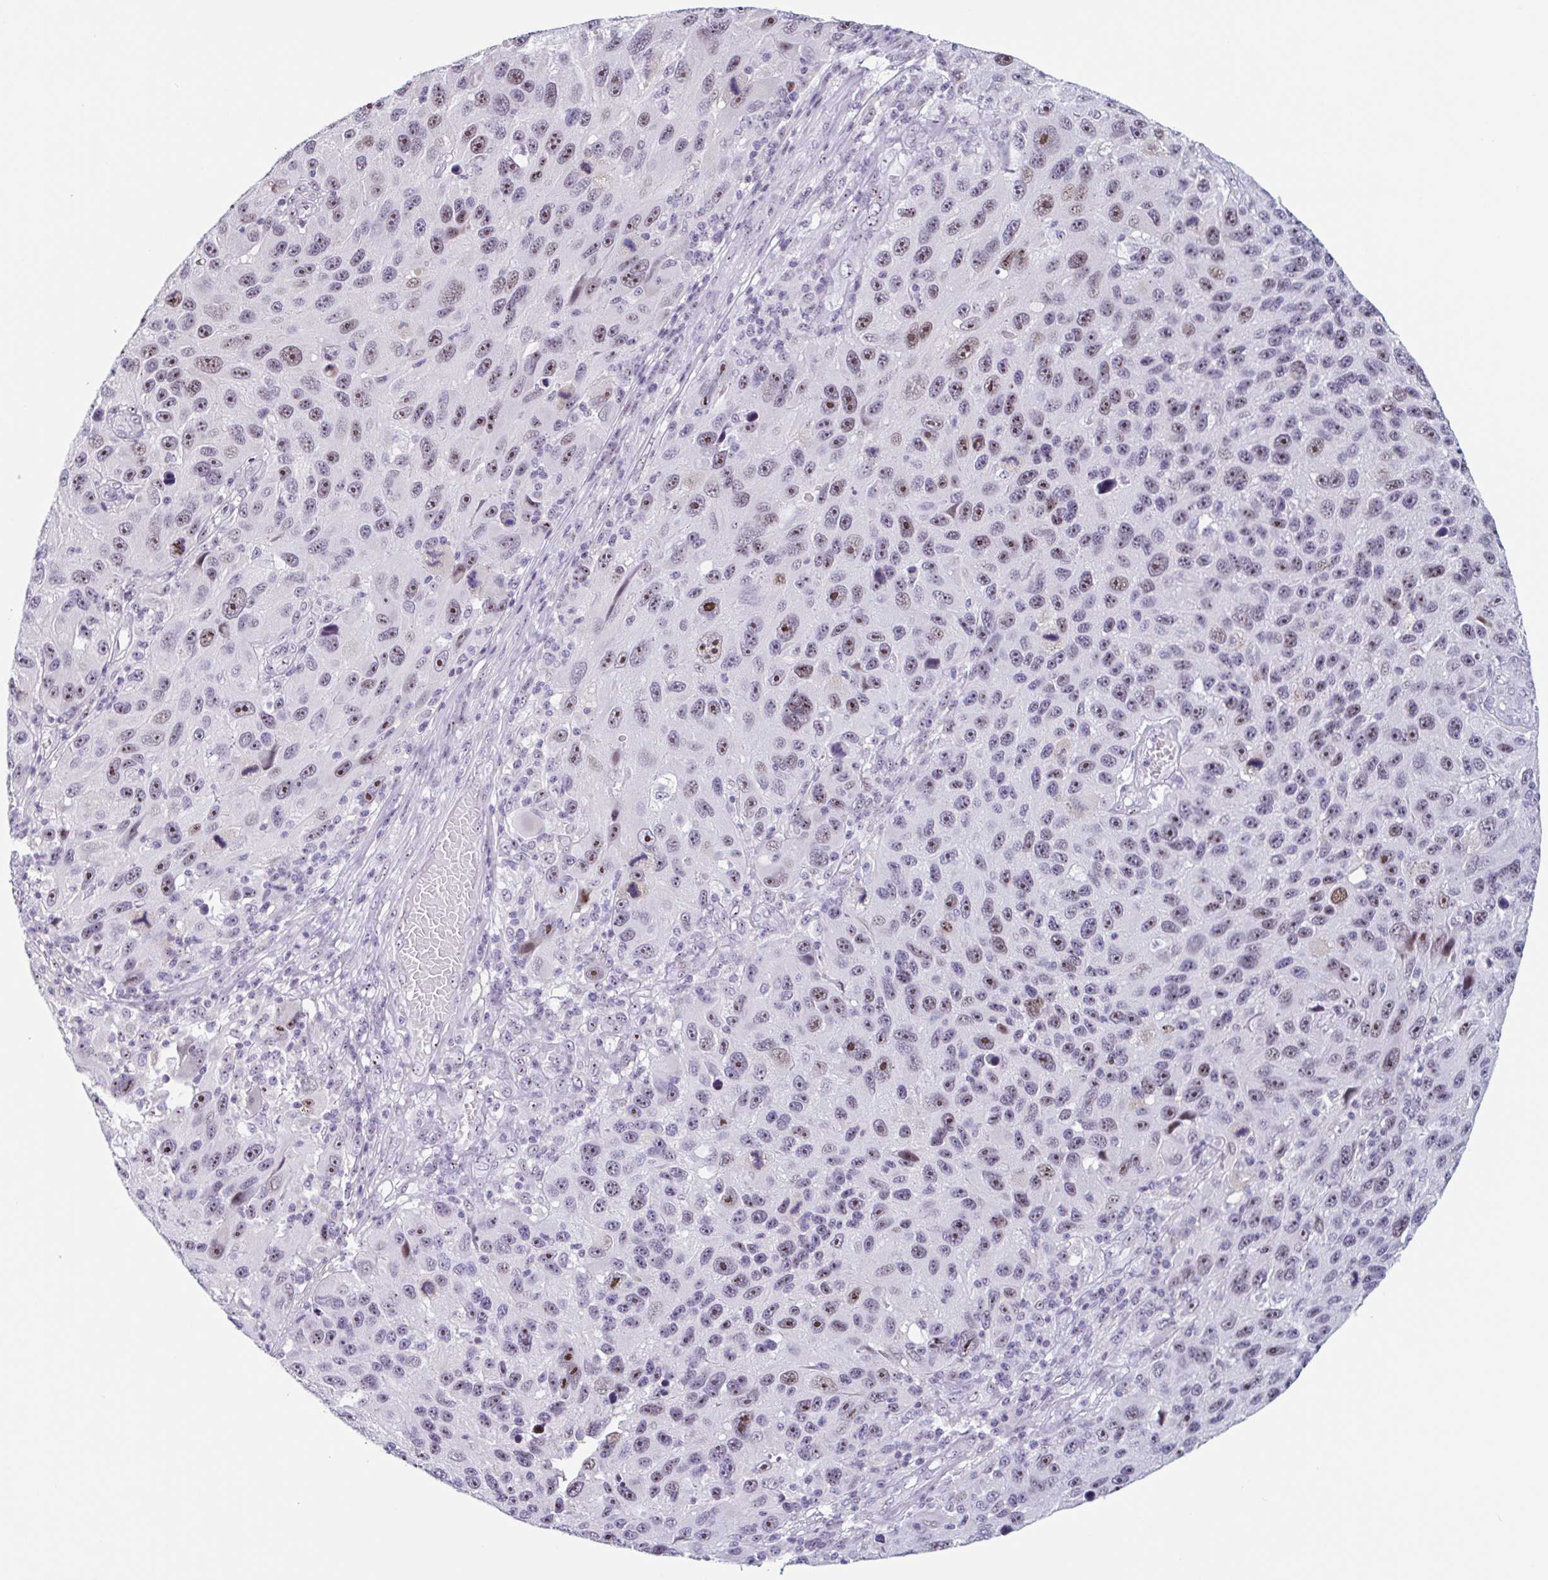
{"staining": {"intensity": "moderate", "quantity": ">75%", "location": "nuclear"}, "tissue": "melanoma", "cell_type": "Tumor cells", "image_type": "cancer", "snomed": [{"axis": "morphology", "description": "Malignant melanoma, NOS"}, {"axis": "topography", "description": "Skin"}], "caption": "Immunohistochemical staining of human malignant melanoma shows medium levels of moderate nuclear positivity in approximately >75% of tumor cells.", "gene": "LENG9", "patient": {"sex": "male", "age": 53}}